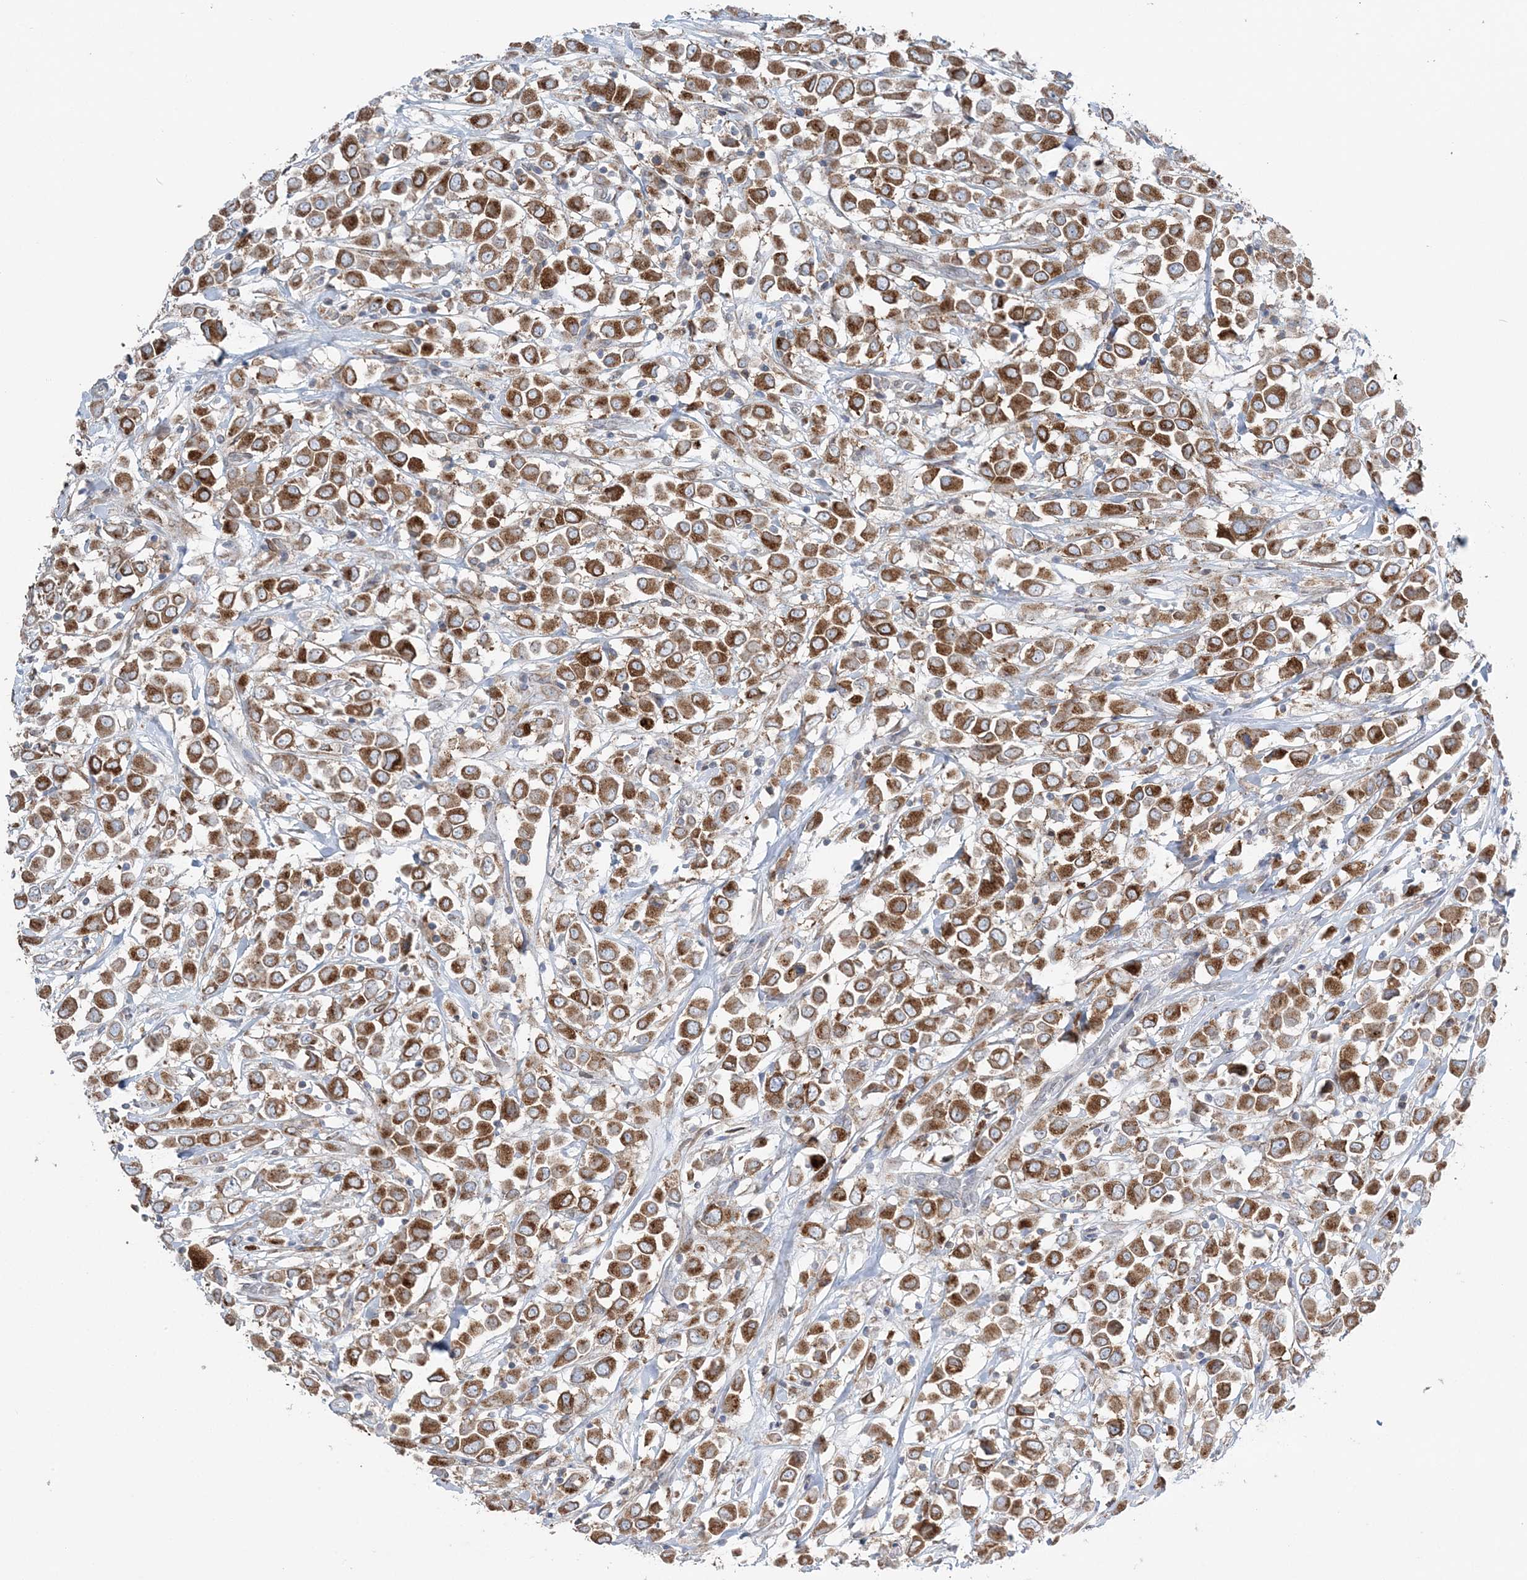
{"staining": {"intensity": "moderate", "quantity": ">75%", "location": "cytoplasmic/membranous"}, "tissue": "breast cancer", "cell_type": "Tumor cells", "image_type": "cancer", "snomed": [{"axis": "morphology", "description": "Duct carcinoma"}, {"axis": "topography", "description": "Breast"}], "caption": "This is a histology image of immunohistochemistry (IHC) staining of breast cancer (infiltrating ductal carcinoma), which shows moderate positivity in the cytoplasmic/membranous of tumor cells.", "gene": "TMED10", "patient": {"sex": "female", "age": 61}}